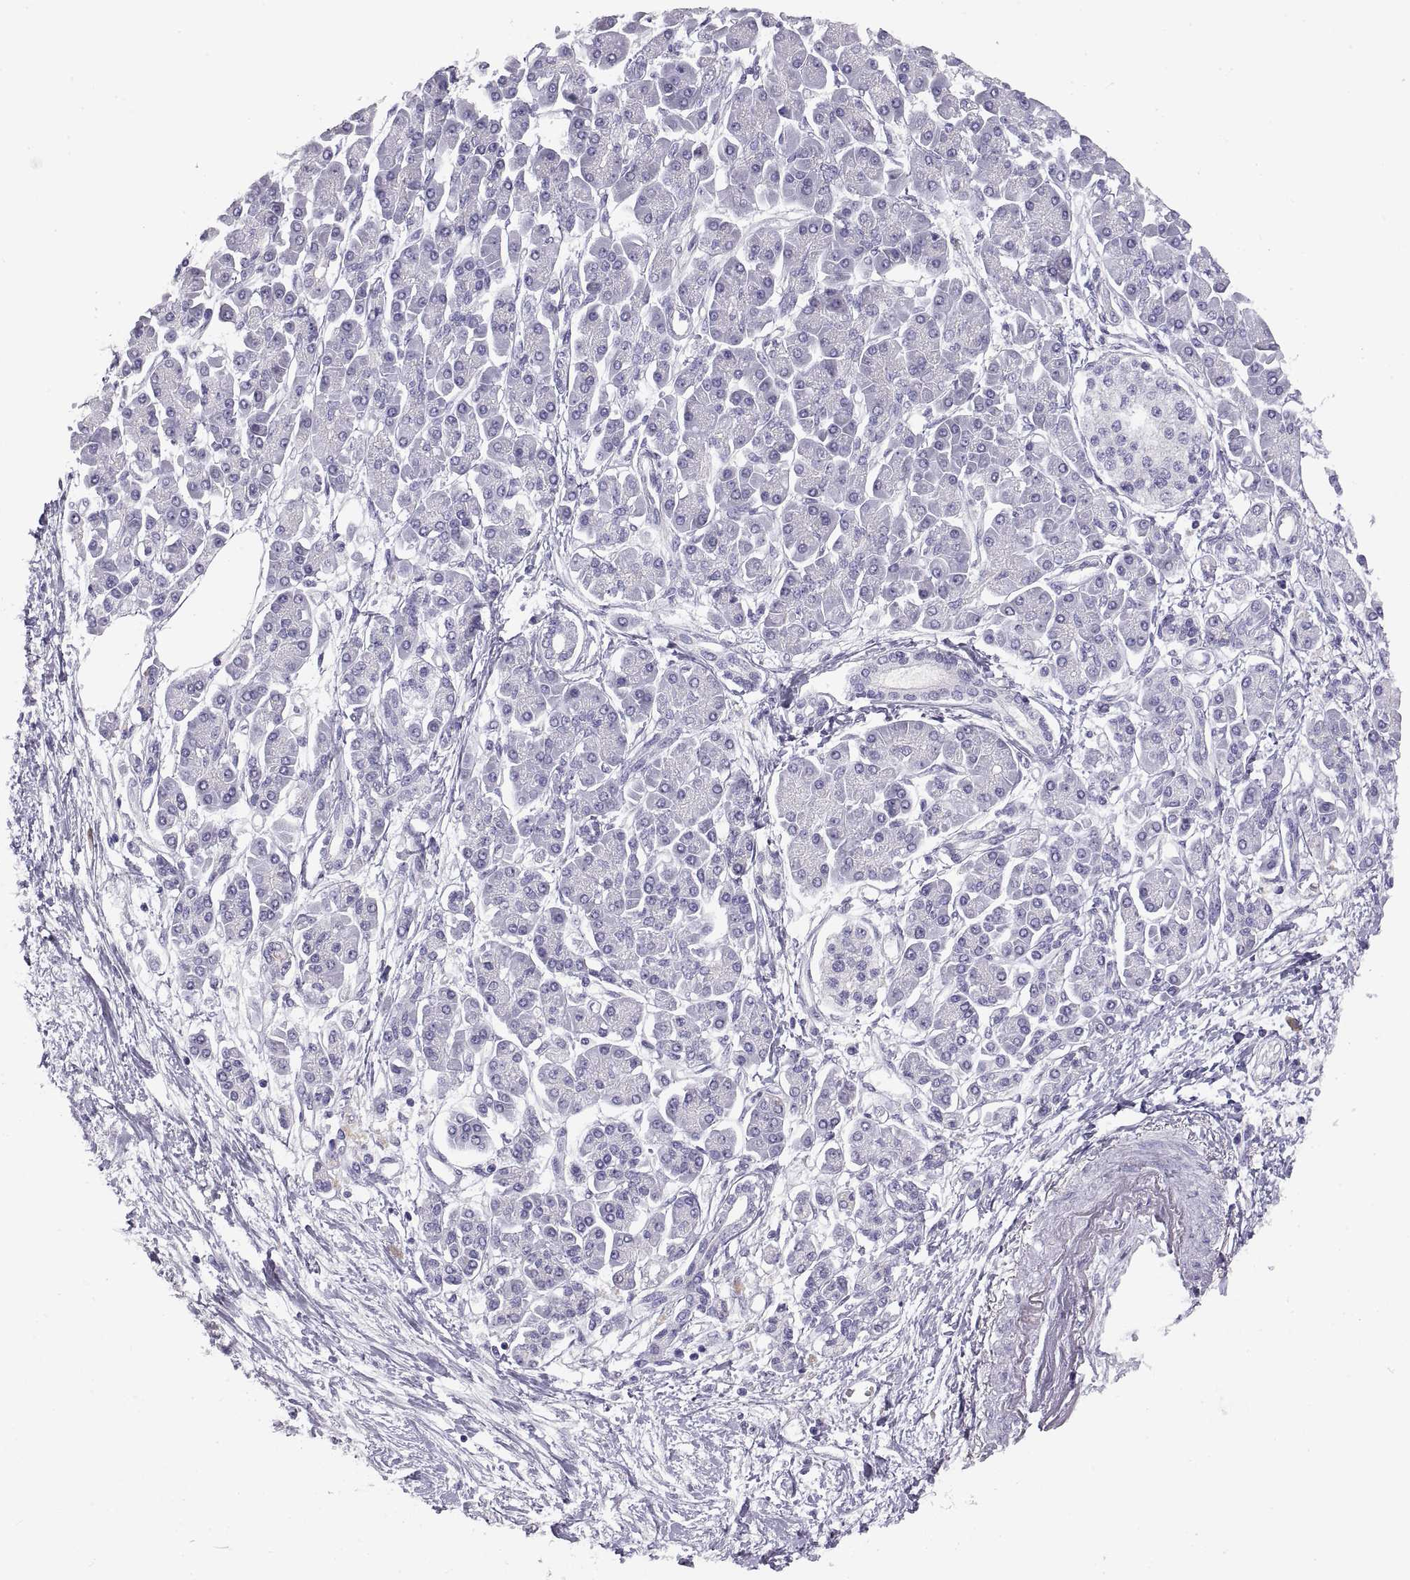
{"staining": {"intensity": "negative", "quantity": "none", "location": "none"}, "tissue": "pancreatic cancer", "cell_type": "Tumor cells", "image_type": "cancer", "snomed": [{"axis": "morphology", "description": "Adenocarcinoma, NOS"}, {"axis": "topography", "description": "Pancreas"}], "caption": "Immunohistochemistry (IHC) of pancreatic cancer displays no expression in tumor cells.", "gene": "CRYBB3", "patient": {"sex": "female", "age": 77}}